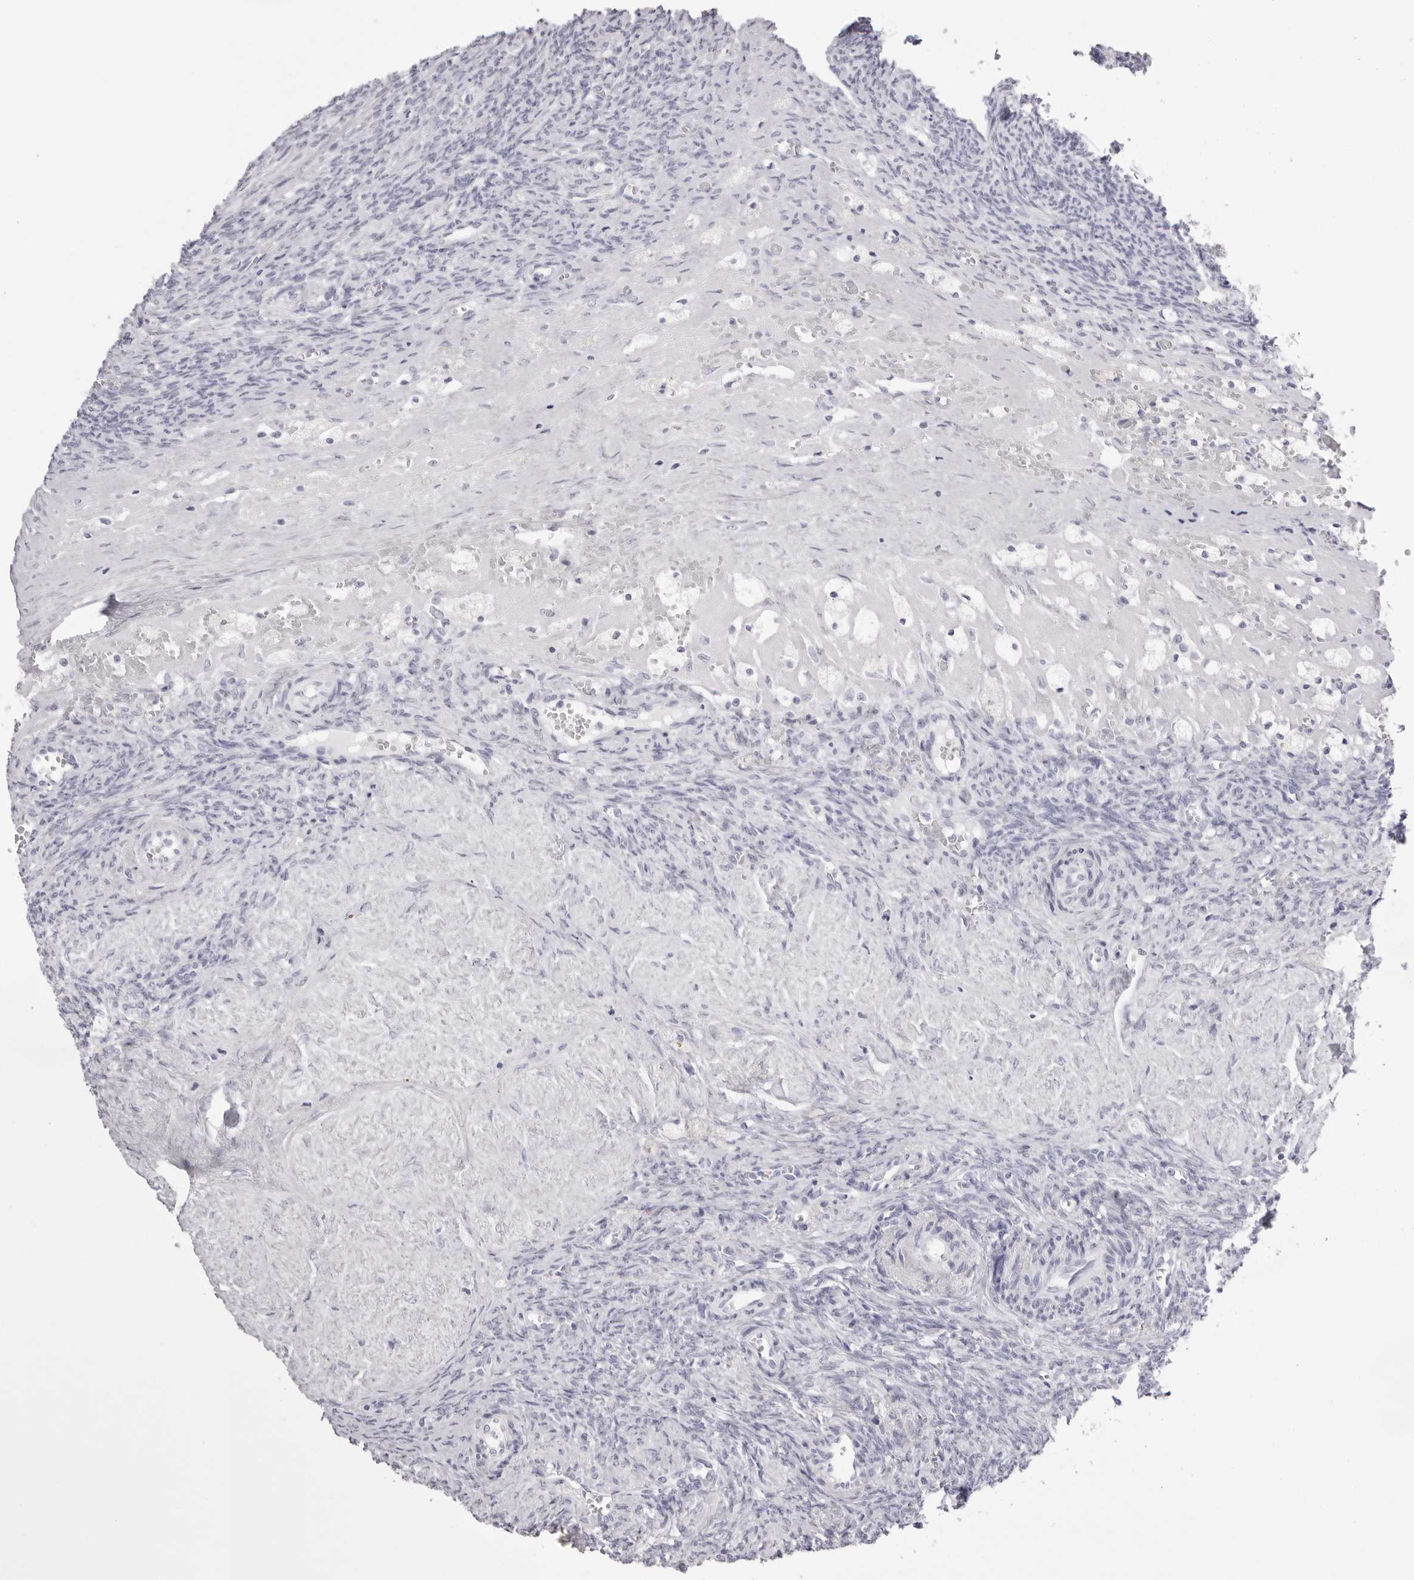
{"staining": {"intensity": "negative", "quantity": "none", "location": "none"}, "tissue": "ovary", "cell_type": "Follicle cells", "image_type": "normal", "snomed": [{"axis": "morphology", "description": "Normal tissue, NOS"}, {"axis": "topography", "description": "Ovary"}], "caption": "This is an immunohistochemistry image of benign human ovary. There is no positivity in follicle cells.", "gene": "TMOD4", "patient": {"sex": "female", "age": 41}}